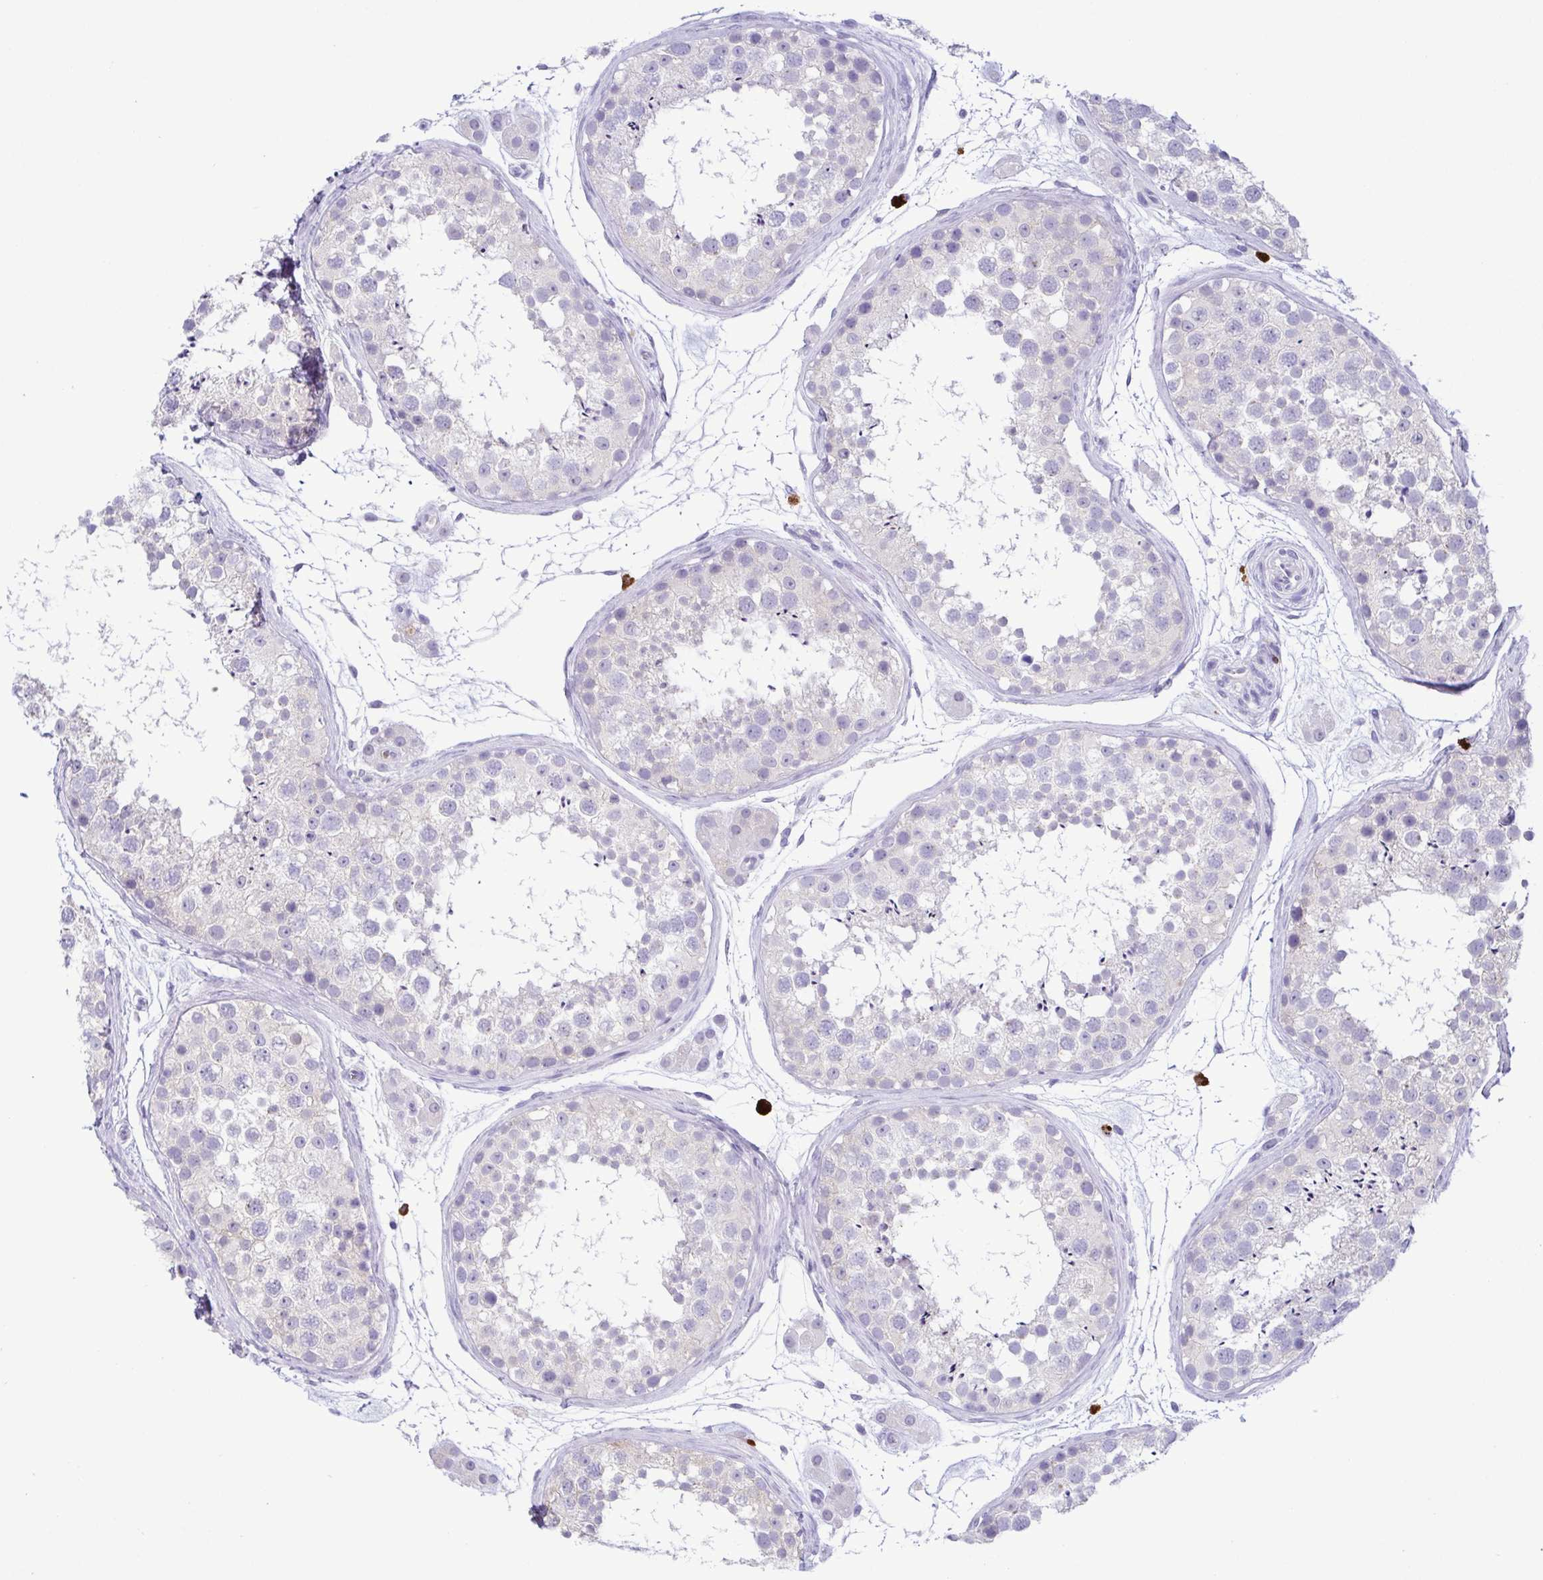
{"staining": {"intensity": "negative", "quantity": "none", "location": "none"}, "tissue": "testis", "cell_type": "Cells in seminiferous ducts", "image_type": "normal", "snomed": [{"axis": "morphology", "description": "Normal tissue, NOS"}, {"axis": "topography", "description": "Testis"}], "caption": "A photomicrograph of testis stained for a protein reveals no brown staining in cells in seminiferous ducts. (DAB (3,3'-diaminobenzidine) immunohistochemistry (IHC) visualized using brightfield microscopy, high magnification).", "gene": "PGLYRP1", "patient": {"sex": "male", "age": 41}}